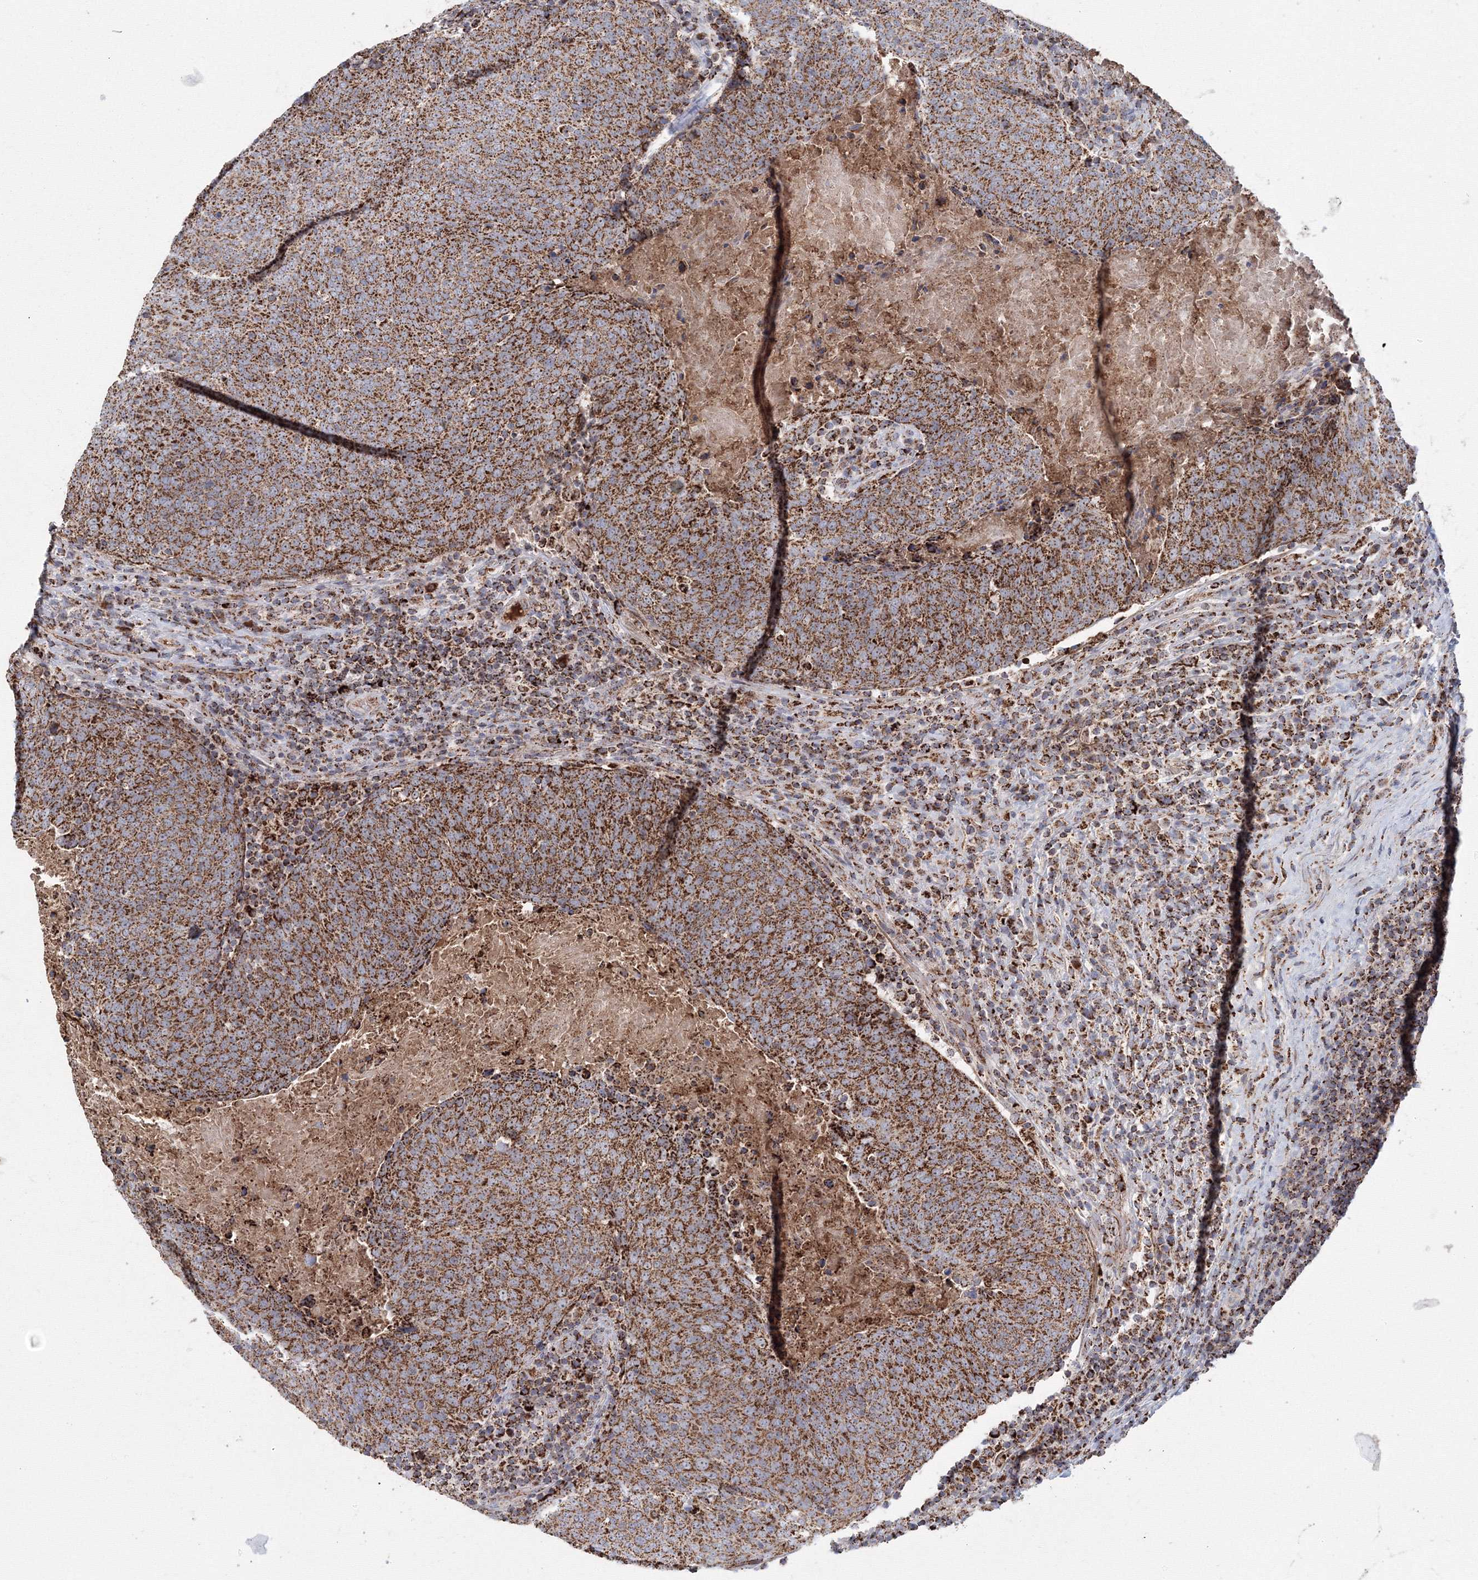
{"staining": {"intensity": "strong", "quantity": ">75%", "location": "cytoplasmic/membranous"}, "tissue": "head and neck cancer", "cell_type": "Tumor cells", "image_type": "cancer", "snomed": [{"axis": "morphology", "description": "Squamous cell carcinoma, NOS"}, {"axis": "morphology", "description": "Squamous cell carcinoma, metastatic, NOS"}, {"axis": "topography", "description": "Lymph node"}, {"axis": "topography", "description": "Head-Neck"}], "caption": "Protein expression analysis of head and neck cancer (squamous cell carcinoma) demonstrates strong cytoplasmic/membranous expression in about >75% of tumor cells.", "gene": "GRPEL1", "patient": {"sex": "male", "age": 62}}